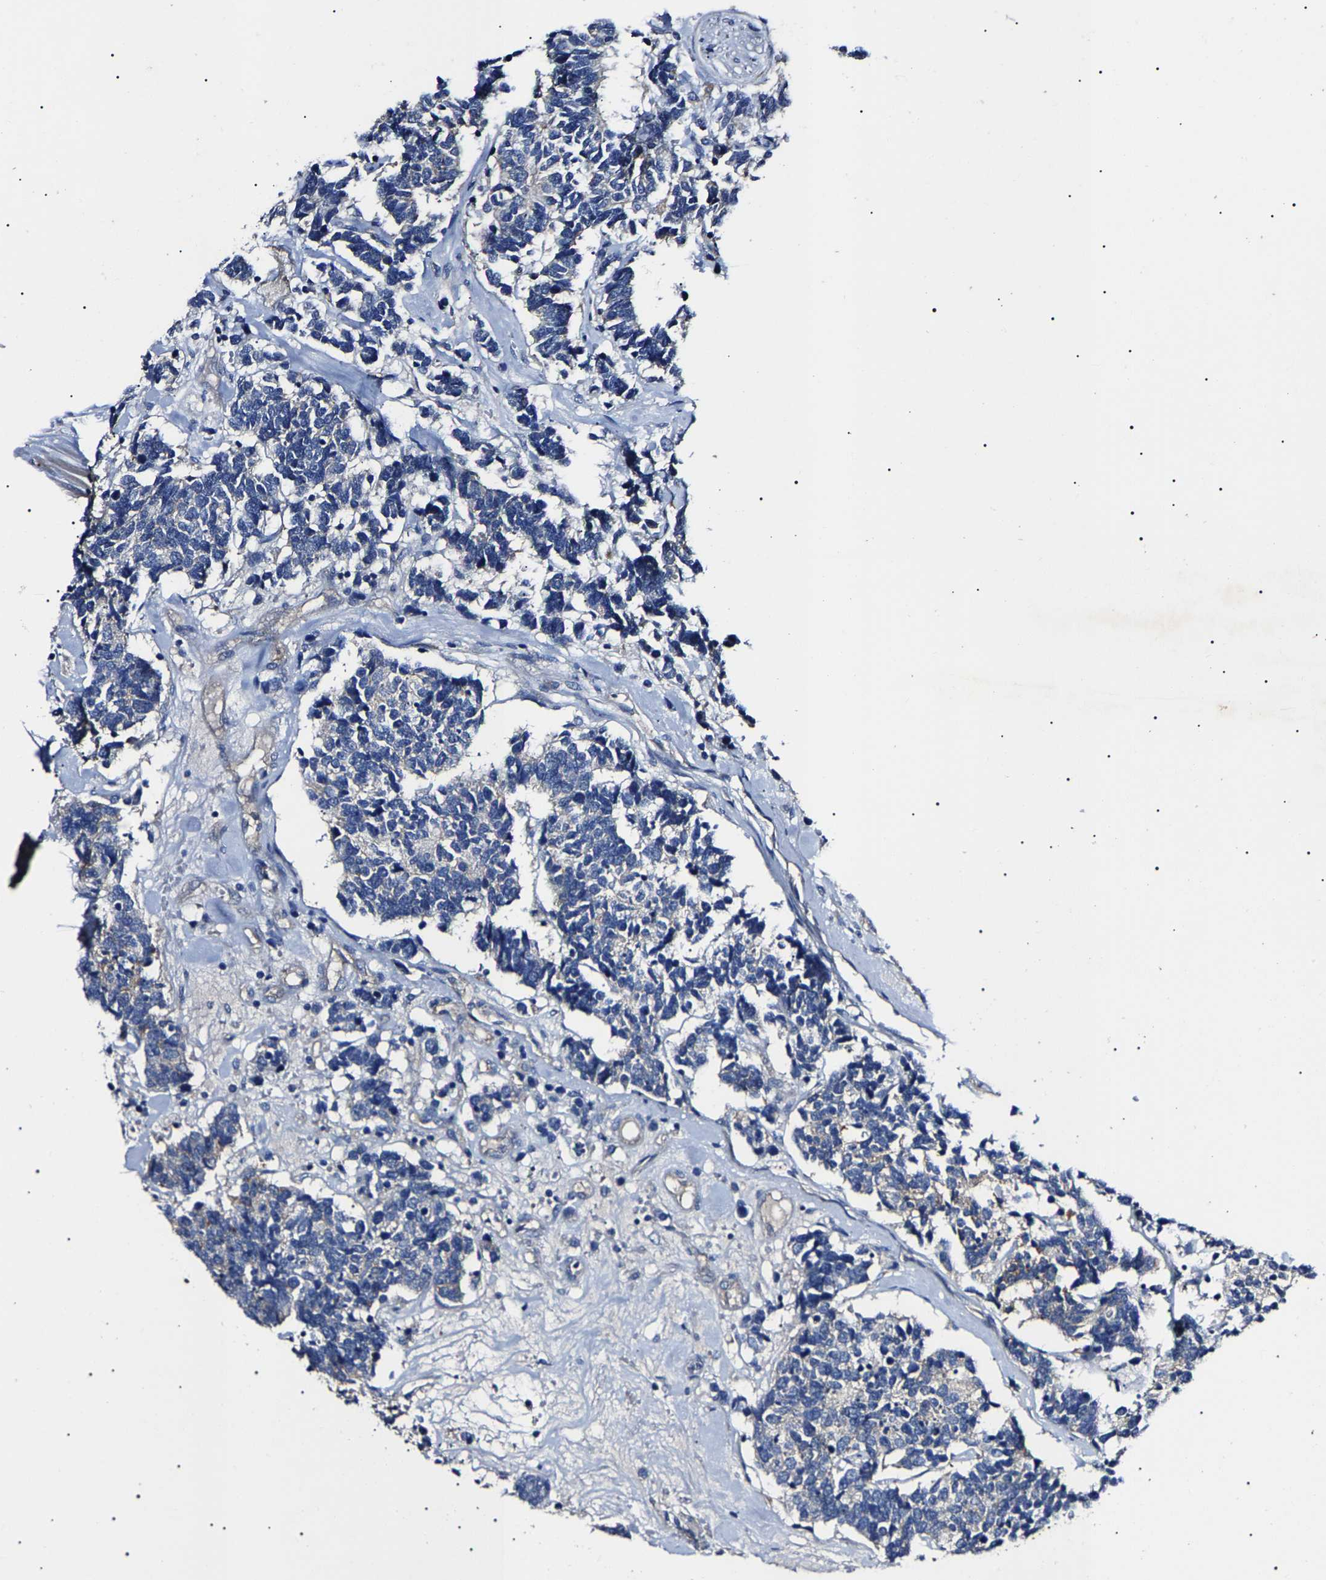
{"staining": {"intensity": "negative", "quantity": "none", "location": "none"}, "tissue": "carcinoid", "cell_type": "Tumor cells", "image_type": "cancer", "snomed": [{"axis": "morphology", "description": "Carcinoma, NOS"}, {"axis": "morphology", "description": "Carcinoid, malignant, NOS"}, {"axis": "topography", "description": "Urinary bladder"}], "caption": "Tumor cells are negative for protein expression in human carcinoid. (Brightfield microscopy of DAB immunohistochemistry (IHC) at high magnification).", "gene": "KLHL42", "patient": {"sex": "male", "age": 57}}